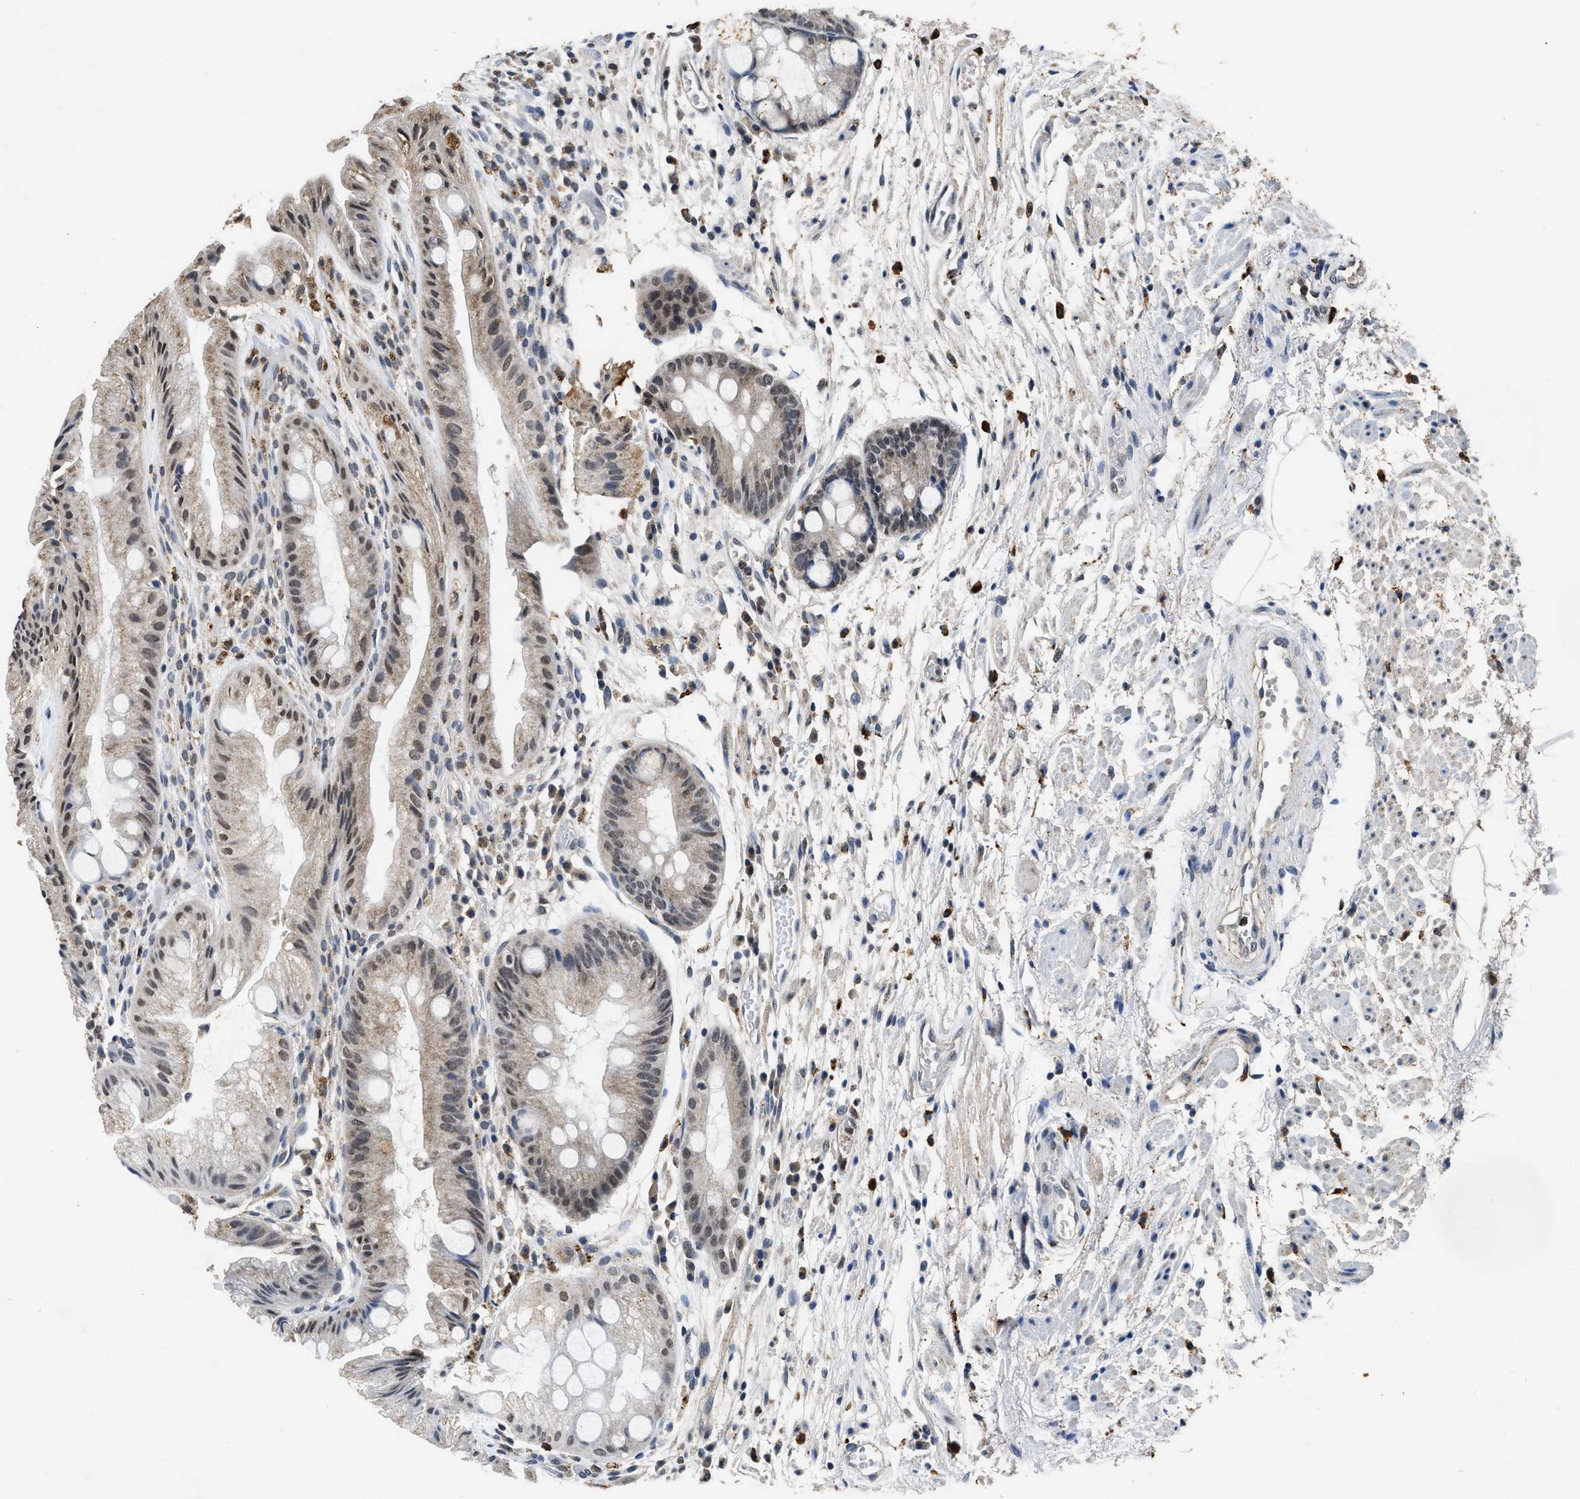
{"staining": {"intensity": "strong", "quantity": ">75%", "location": "cytoplasmic/membranous,nuclear"}, "tissue": "stomach", "cell_type": "Glandular cells", "image_type": "normal", "snomed": [{"axis": "morphology", "description": "Normal tissue, NOS"}, {"axis": "topography", "description": "Stomach, upper"}], "caption": "A histopathology image of human stomach stained for a protein exhibits strong cytoplasmic/membranous,nuclear brown staining in glandular cells. The protein of interest is shown in brown color, while the nuclei are stained blue.", "gene": "ACOX1", "patient": {"sex": "male", "age": 72}}